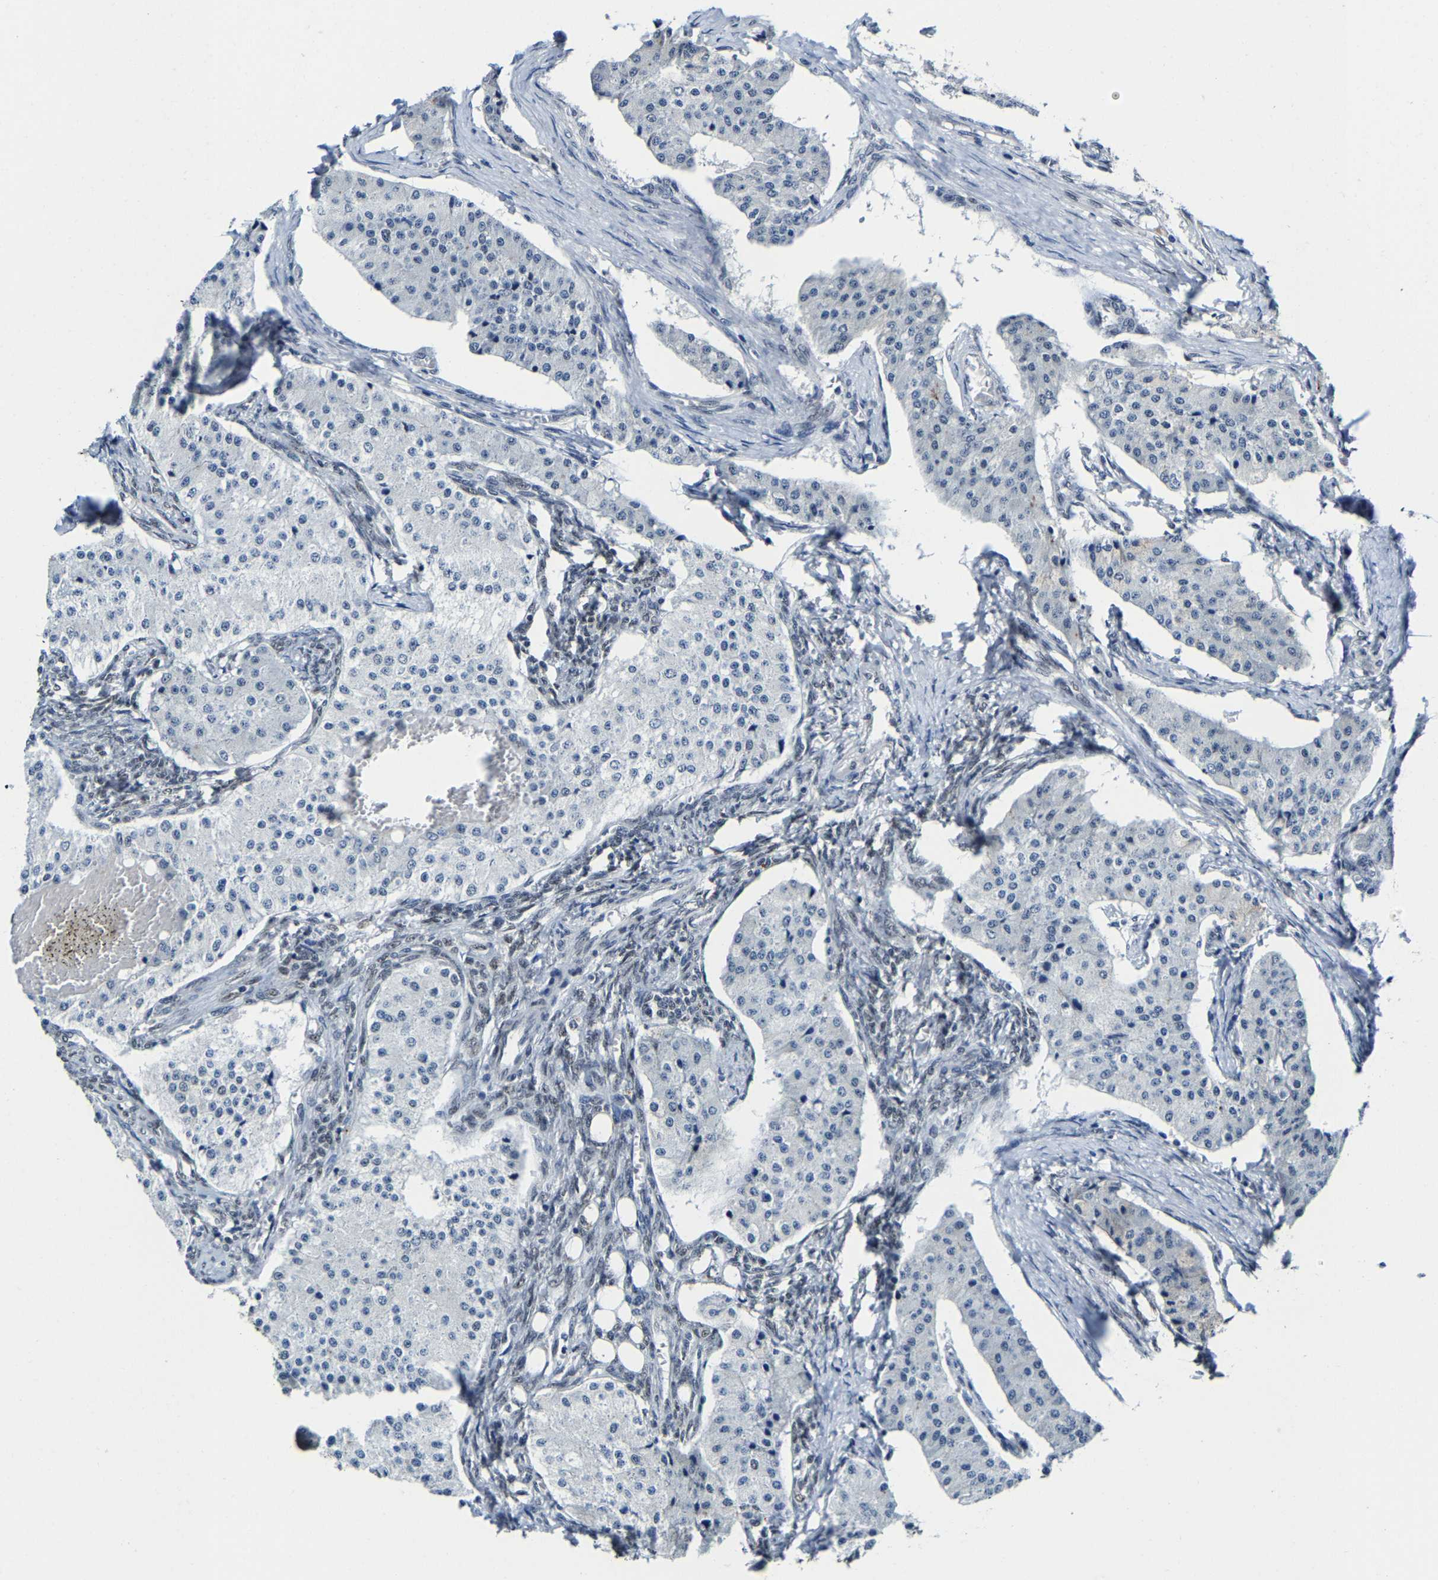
{"staining": {"intensity": "negative", "quantity": "none", "location": "none"}, "tissue": "carcinoid", "cell_type": "Tumor cells", "image_type": "cancer", "snomed": [{"axis": "morphology", "description": "Carcinoid, malignant, NOS"}, {"axis": "topography", "description": "Colon"}], "caption": "Histopathology image shows no protein positivity in tumor cells of carcinoid (malignant) tissue.", "gene": "METTL1", "patient": {"sex": "female", "age": 52}}